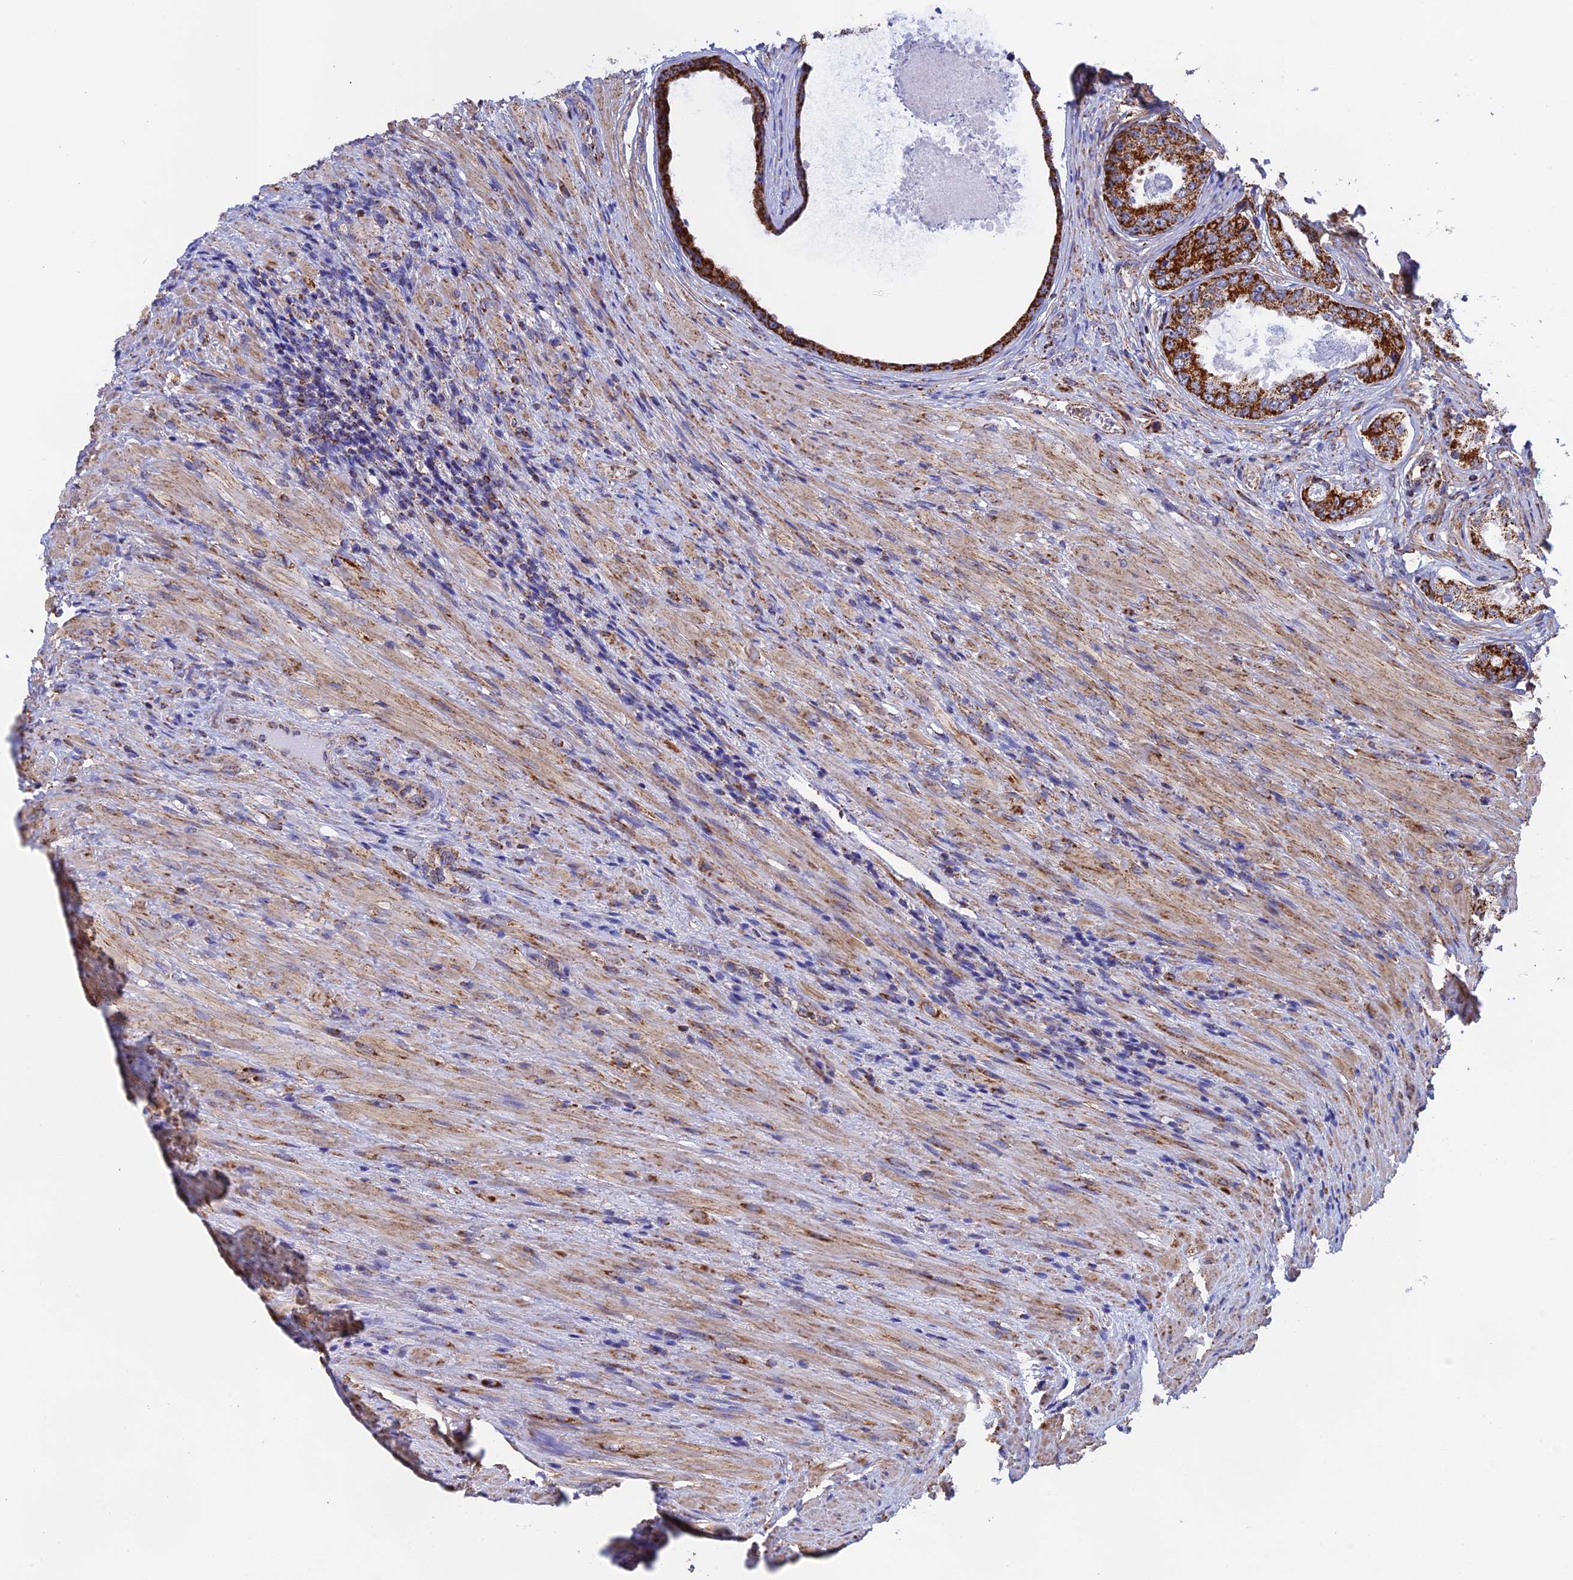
{"staining": {"intensity": "strong", "quantity": "25%-75%", "location": "cytoplasmic/membranous"}, "tissue": "prostate cancer", "cell_type": "Tumor cells", "image_type": "cancer", "snomed": [{"axis": "morphology", "description": "Adenocarcinoma, Low grade"}, {"axis": "topography", "description": "Prostate"}], "caption": "Prostate low-grade adenocarcinoma stained with DAB (3,3'-diaminobenzidine) IHC demonstrates high levels of strong cytoplasmic/membranous staining in about 25%-75% of tumor cells.", "gene": "CDC16", "patient": {"sex": "male", "age": 68}}